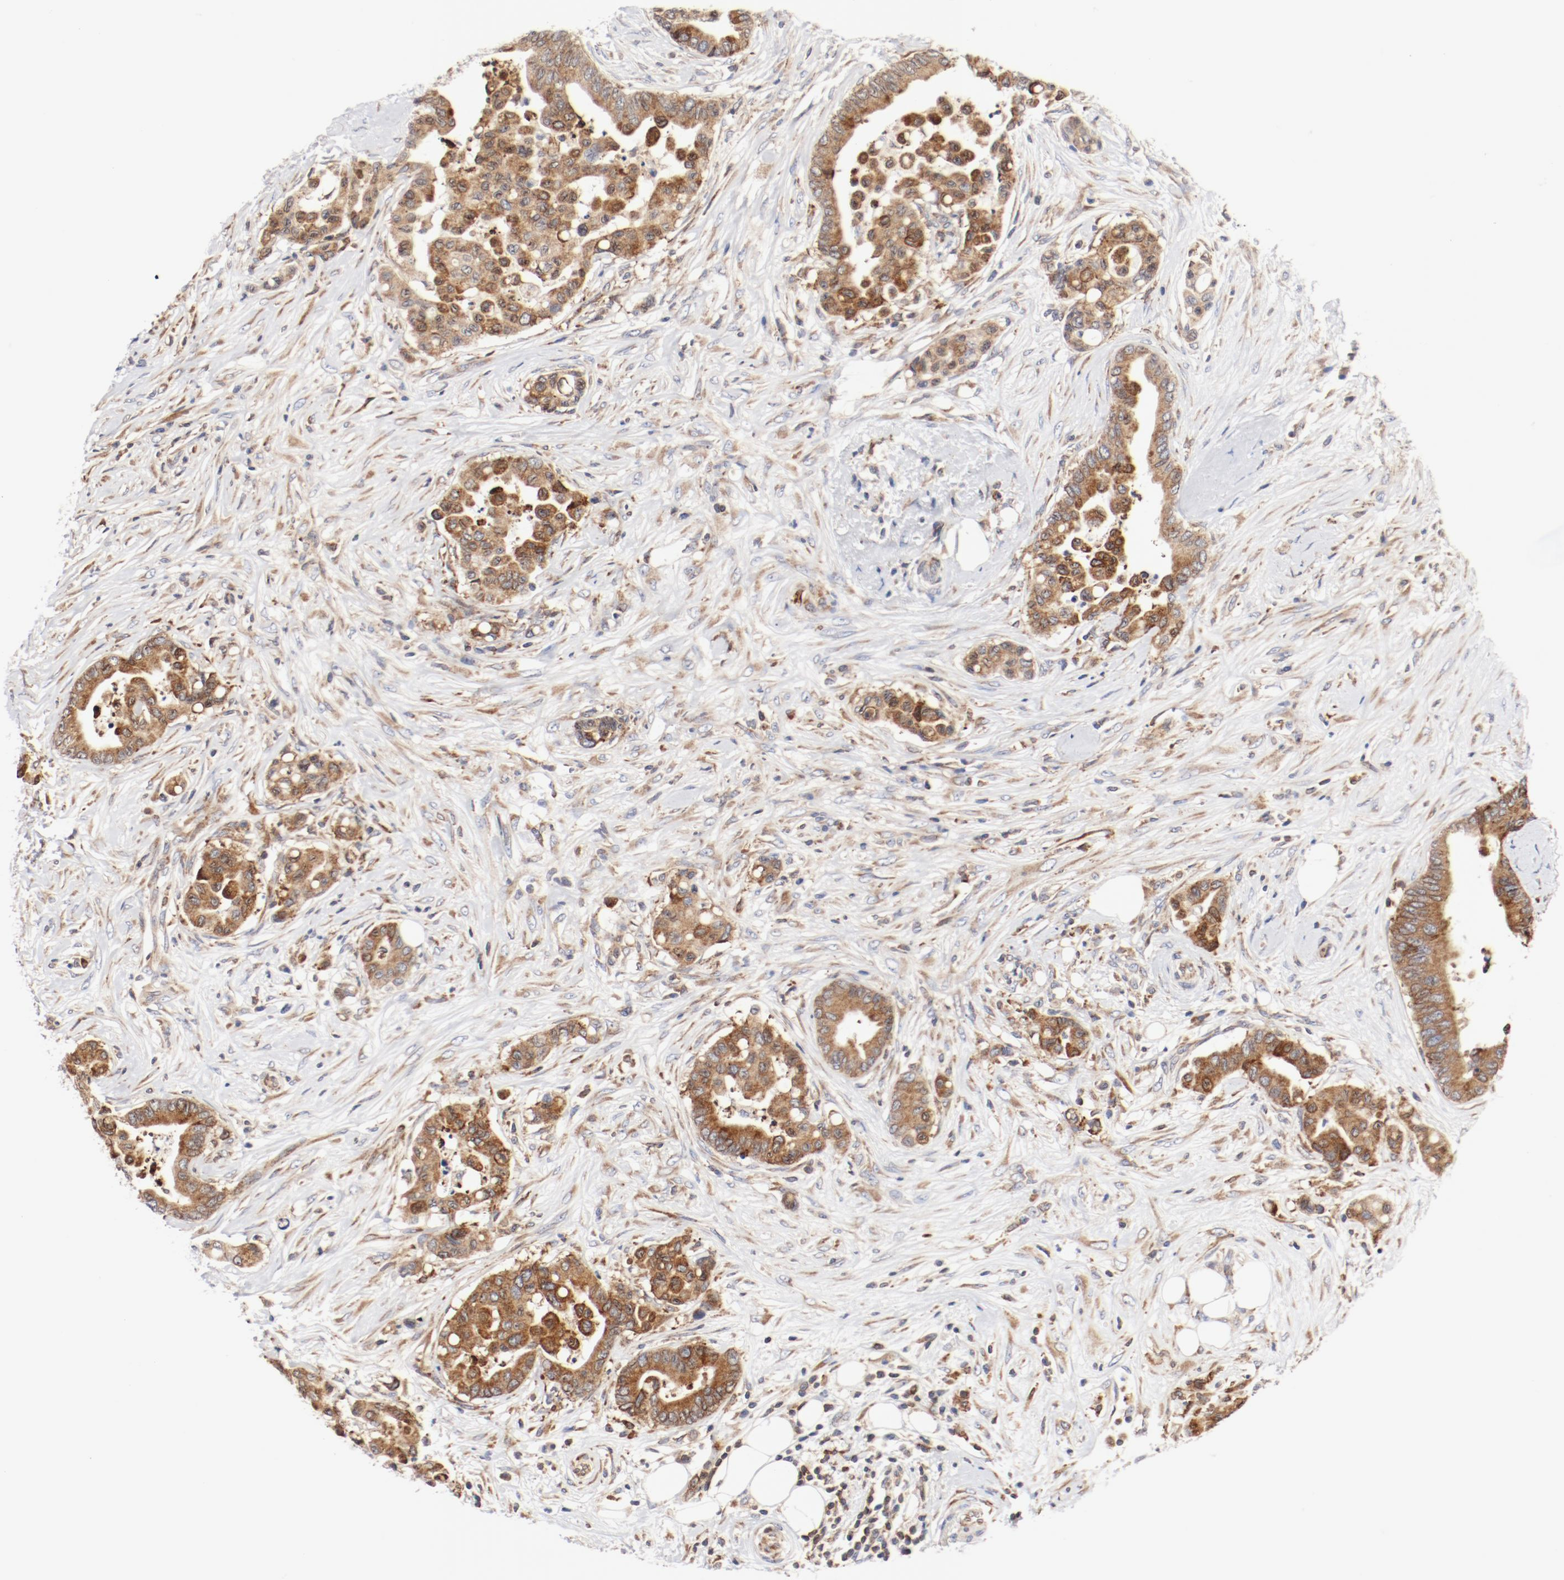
{"staining": {"intensity": "moderate", "quantity": ">75%", "location": "cytoplasmic/membranous"}, "tissue": "colorectal cancer", "cell_type": "Tumor cells", "image_type": "cancer", "snomed": [{"axis": "morphology", "description": "Adenocarcinoma, NOS"}, {"axis": "topography", "description": "Colon"}], "caption": "A photomicrograph showing moderate cytoplasmic/membranous positivity in about >75% of tumor cells in colorectal adenocarcinoma, as visualized by brown immunohistochemical staining.", "gene": "PDPK1", "patient": {"sex": "male", "age": 82}}